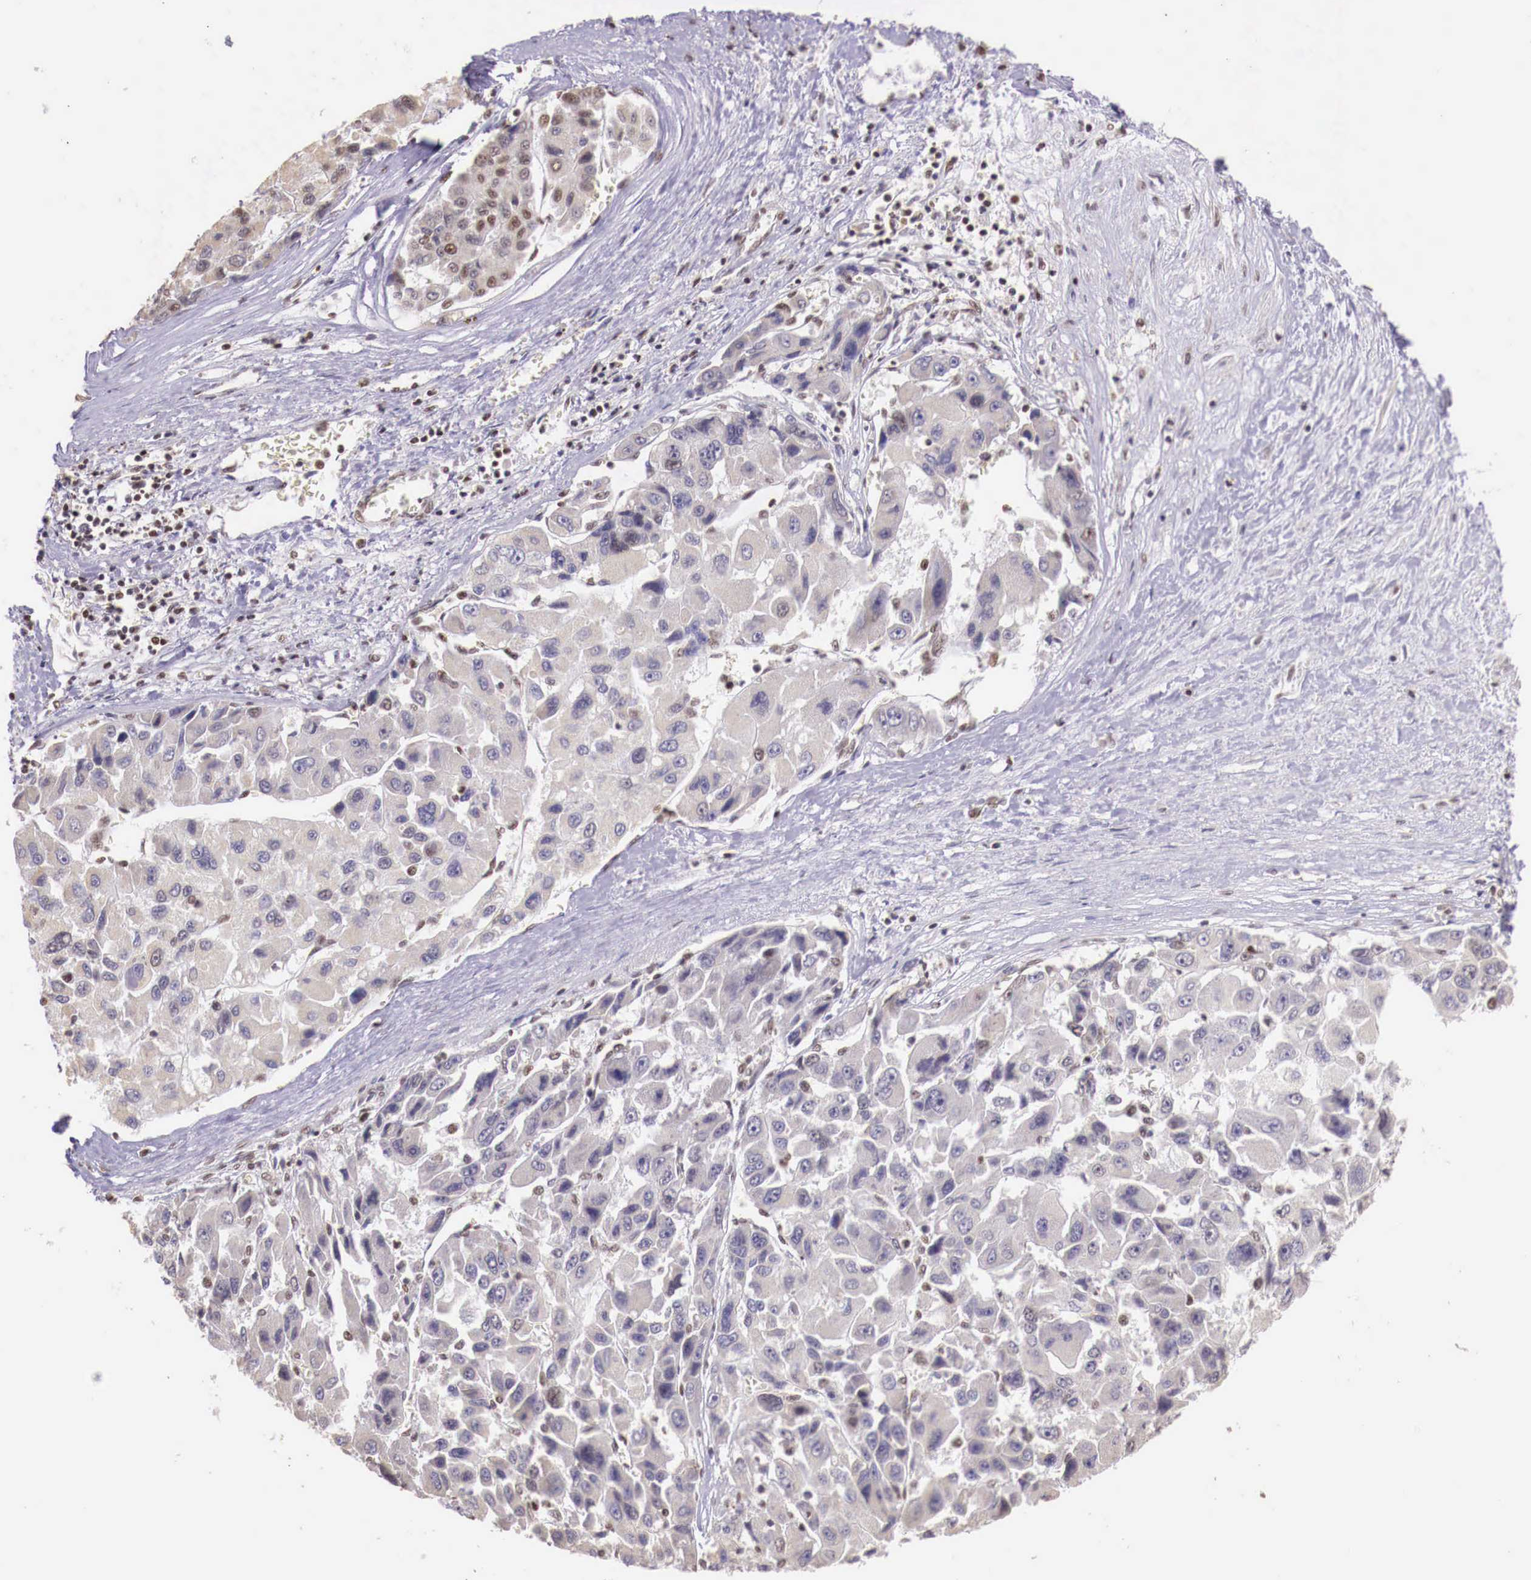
{"staining": {"intensity": "negative", "quantity": "none", "location": "none"}, "tissue": "liver cancer", "cell_type": "Tumor cells", "image_type": "cancer", "snomed": [{"axis": "morphology", "description": "Carcinoma, Hepatocellular, NOS"}, {"axis": "topography", "description": "Liver"}], "caption": "High power microscopy image of an immunohistochemistry micrograph of liver cancer, revealing no significant positivity in tumor cells. Brightfield microscopy of immunohistochemistry stained with DAB (3,3'-diaminobenzidine) (brown) and hematoxylin (blue), captured at high magnification.", "gene": "SP1", "patient": {"sex": "male", "age": 64}}